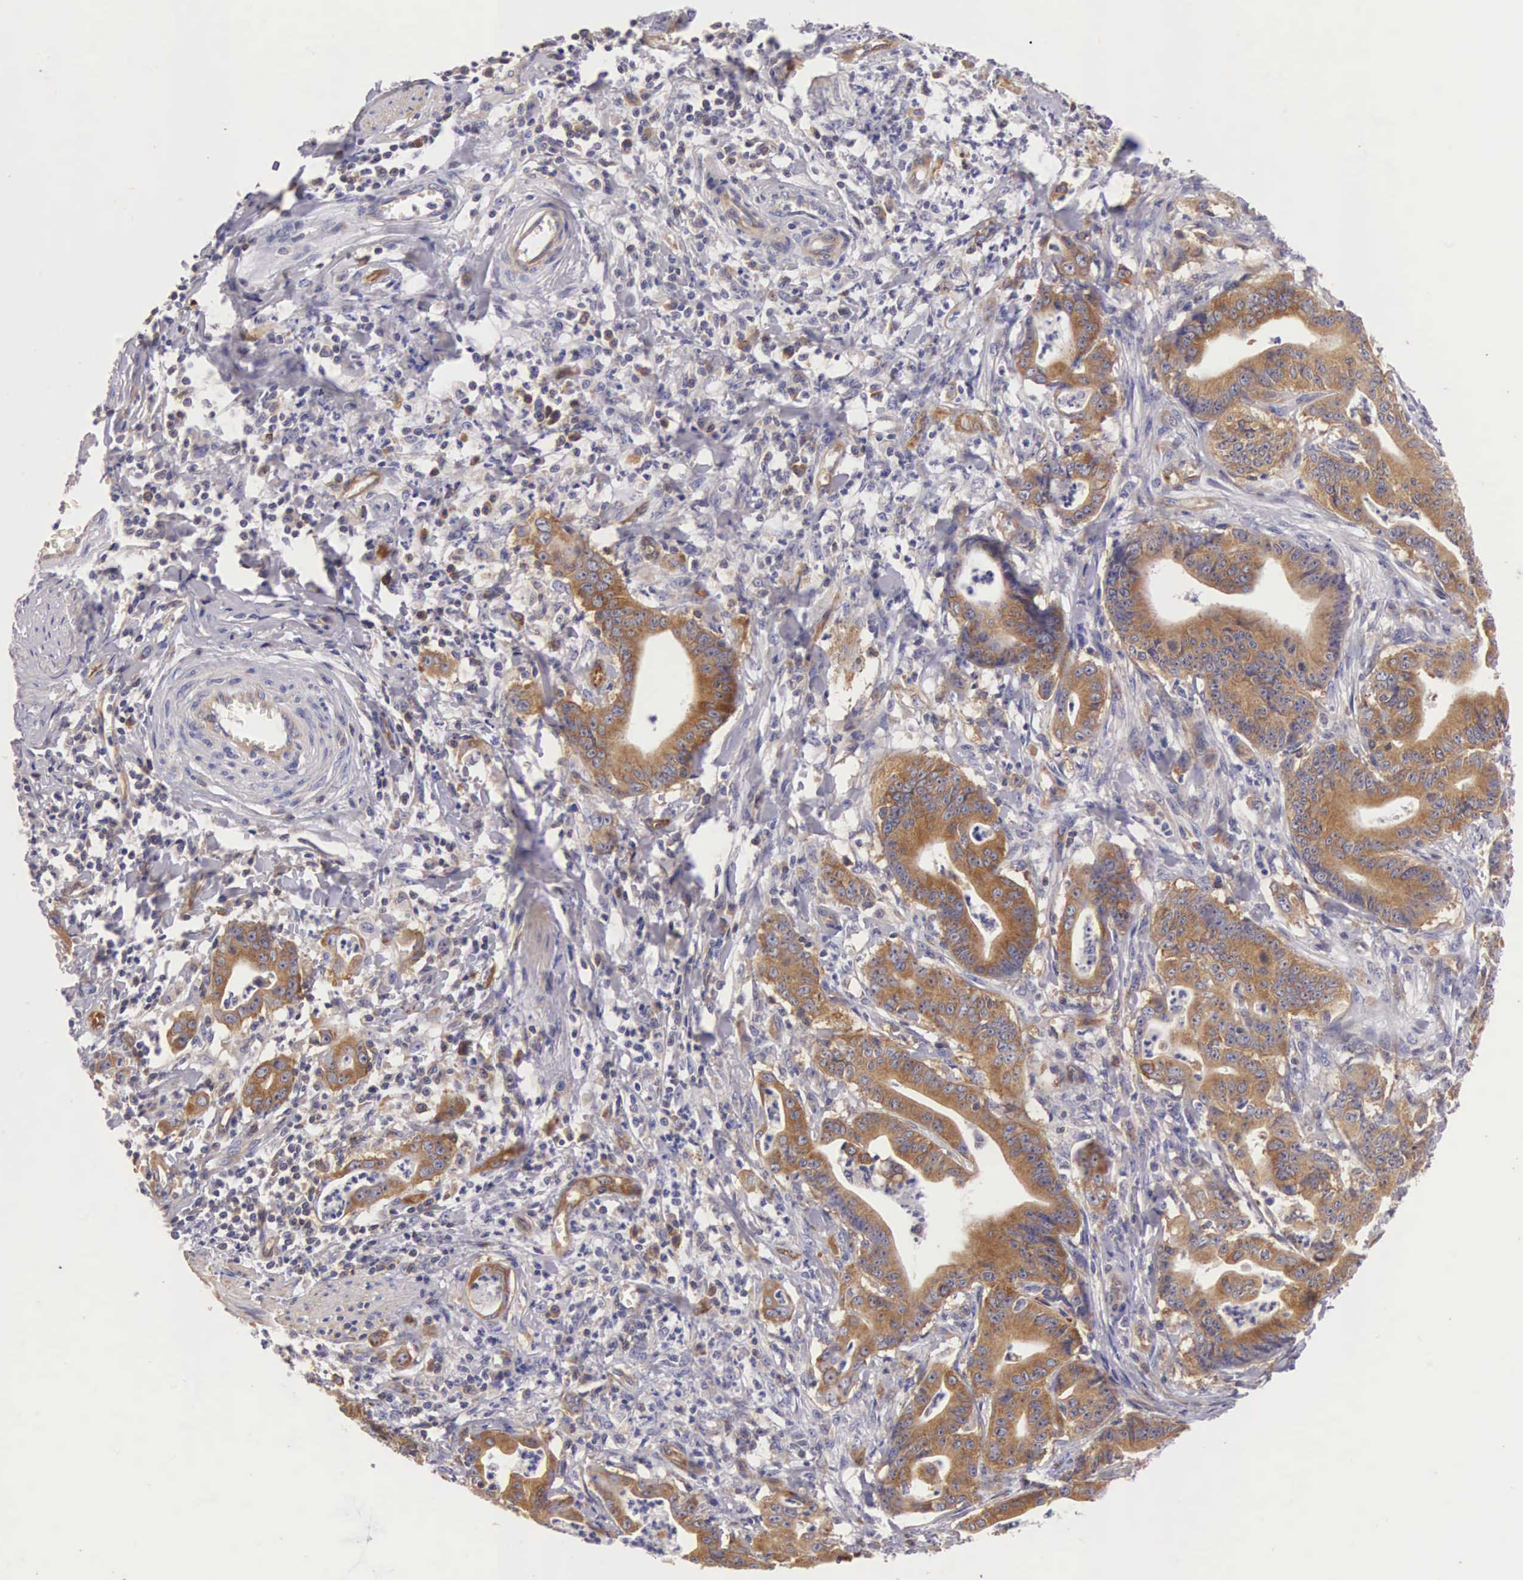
{"staining": {"intensity": "moderate", "quantity": ">75%", "location": "cytoplasmic/membranous"}, "tissue": "stomach cancer", "cell_type": "Tumor cells", "image_type": "cancer", "snomed": [{"axis": "morphology", "description": "Adenocarcinoma, NOS"}, {"axis": "topography", "description": "Stomach, lower"}], "caption": "This is a histology image of immunohistochemistry (IHC) staining of stomach cancer, which shows moderate staining in the cytoplasmic/membranous of tumor cells.", "gene": "OSBPL3", "patient": {"sex": "female", "age": 86}}